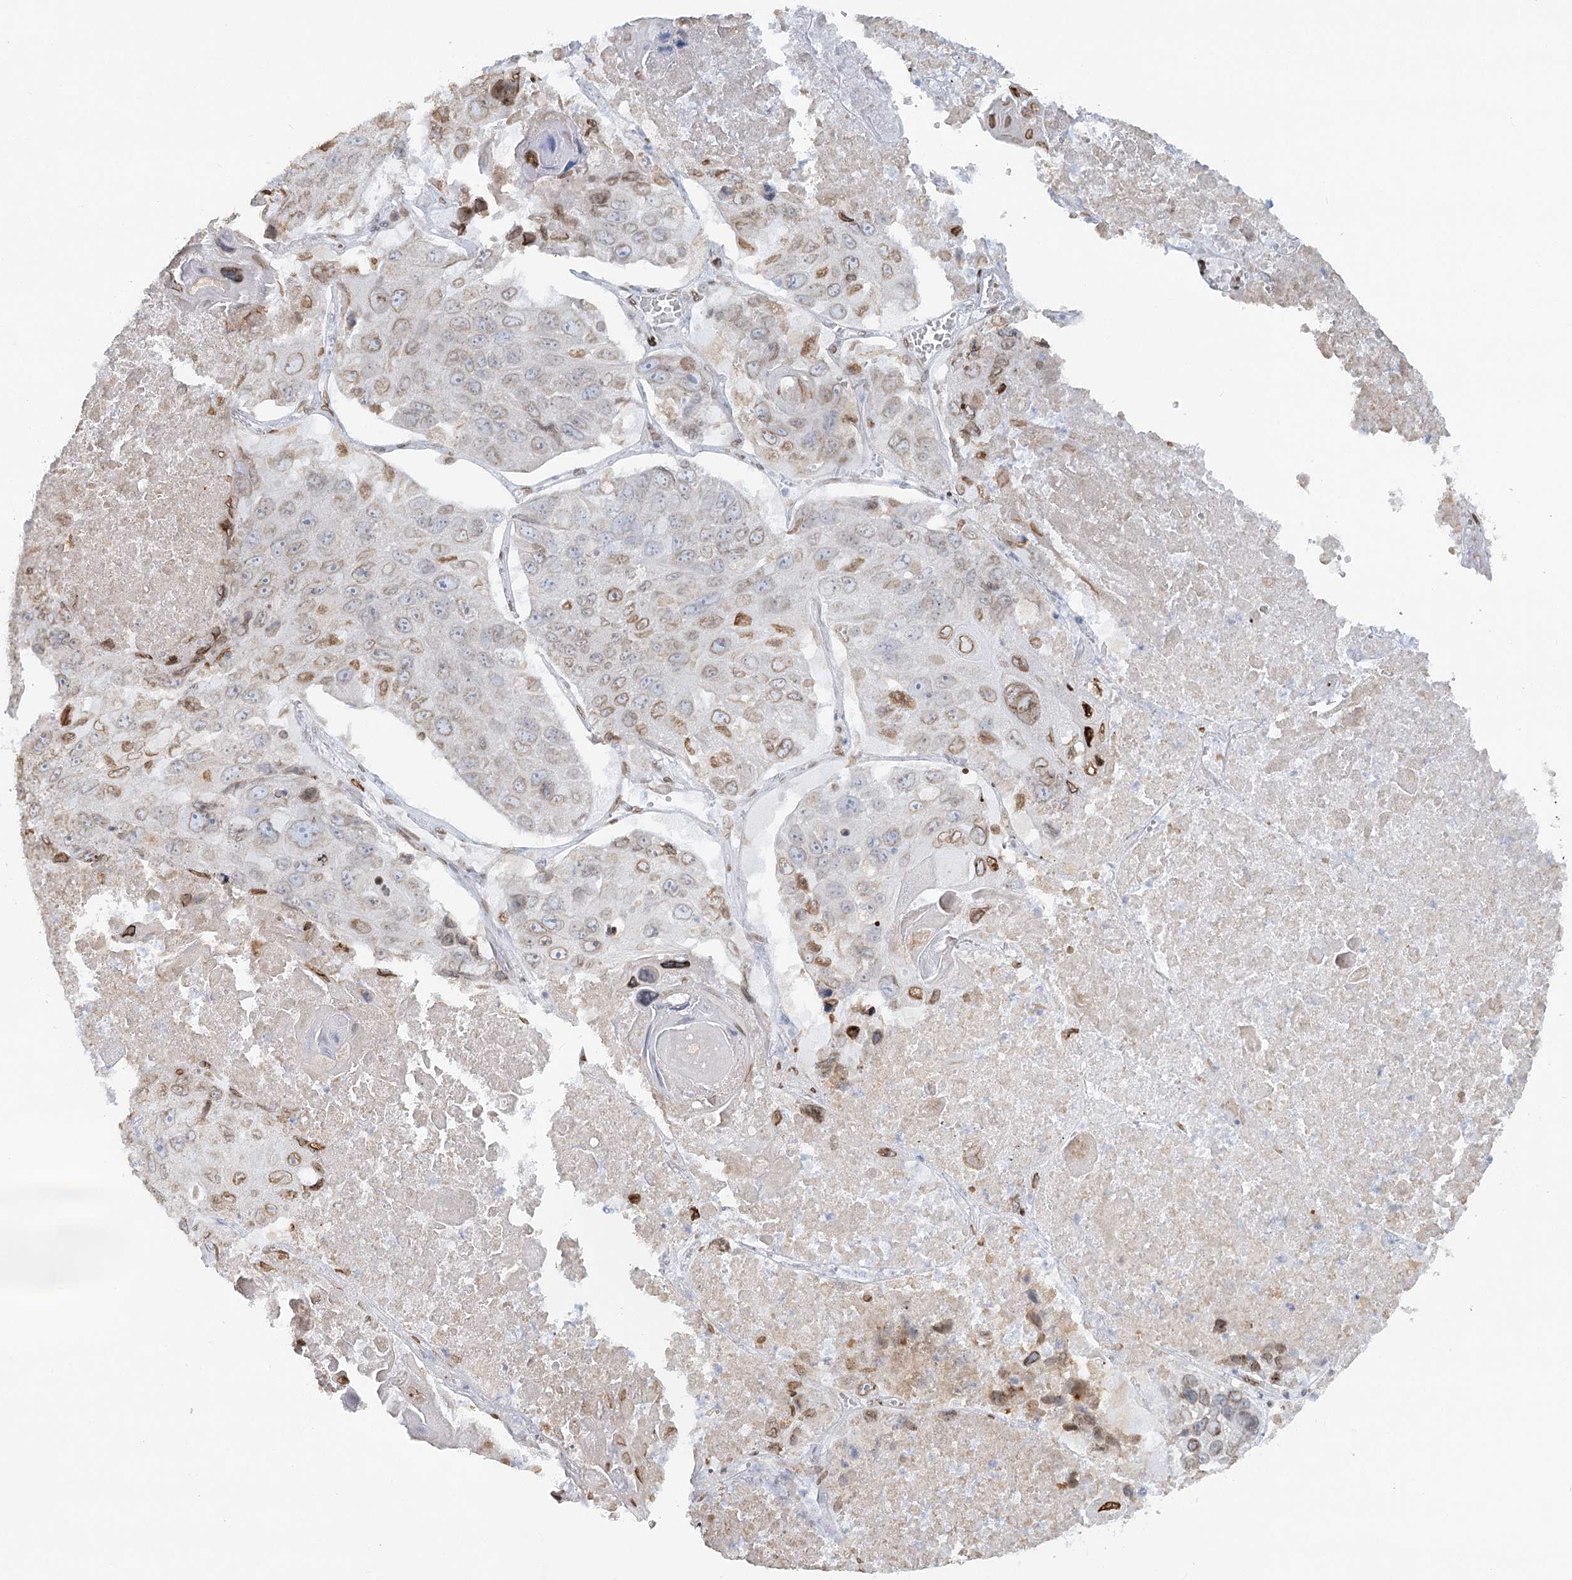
{"staining": {"intensity": "moderate", "quantity": "25%-75%", "location": "cytoplasmic/membranous,nuclear"}, "tissue": "lung cancer", "cell_type": "Tumor cells", "image_type": "cancer", "snomed": [{"axis": "morphology", "description": "Squamous cell carcinoma, NOS"}, {"axis": "topography", "description": "Lung"}], "caption": "The immunohistochemical stain labels moderate cytoplasmic/membranous and nuclear staining in tumor cells of squamous cell carcinoma (lung) tissue.", "gene": "VWA5A", "patient": {"sex": "male", "age": 61}}